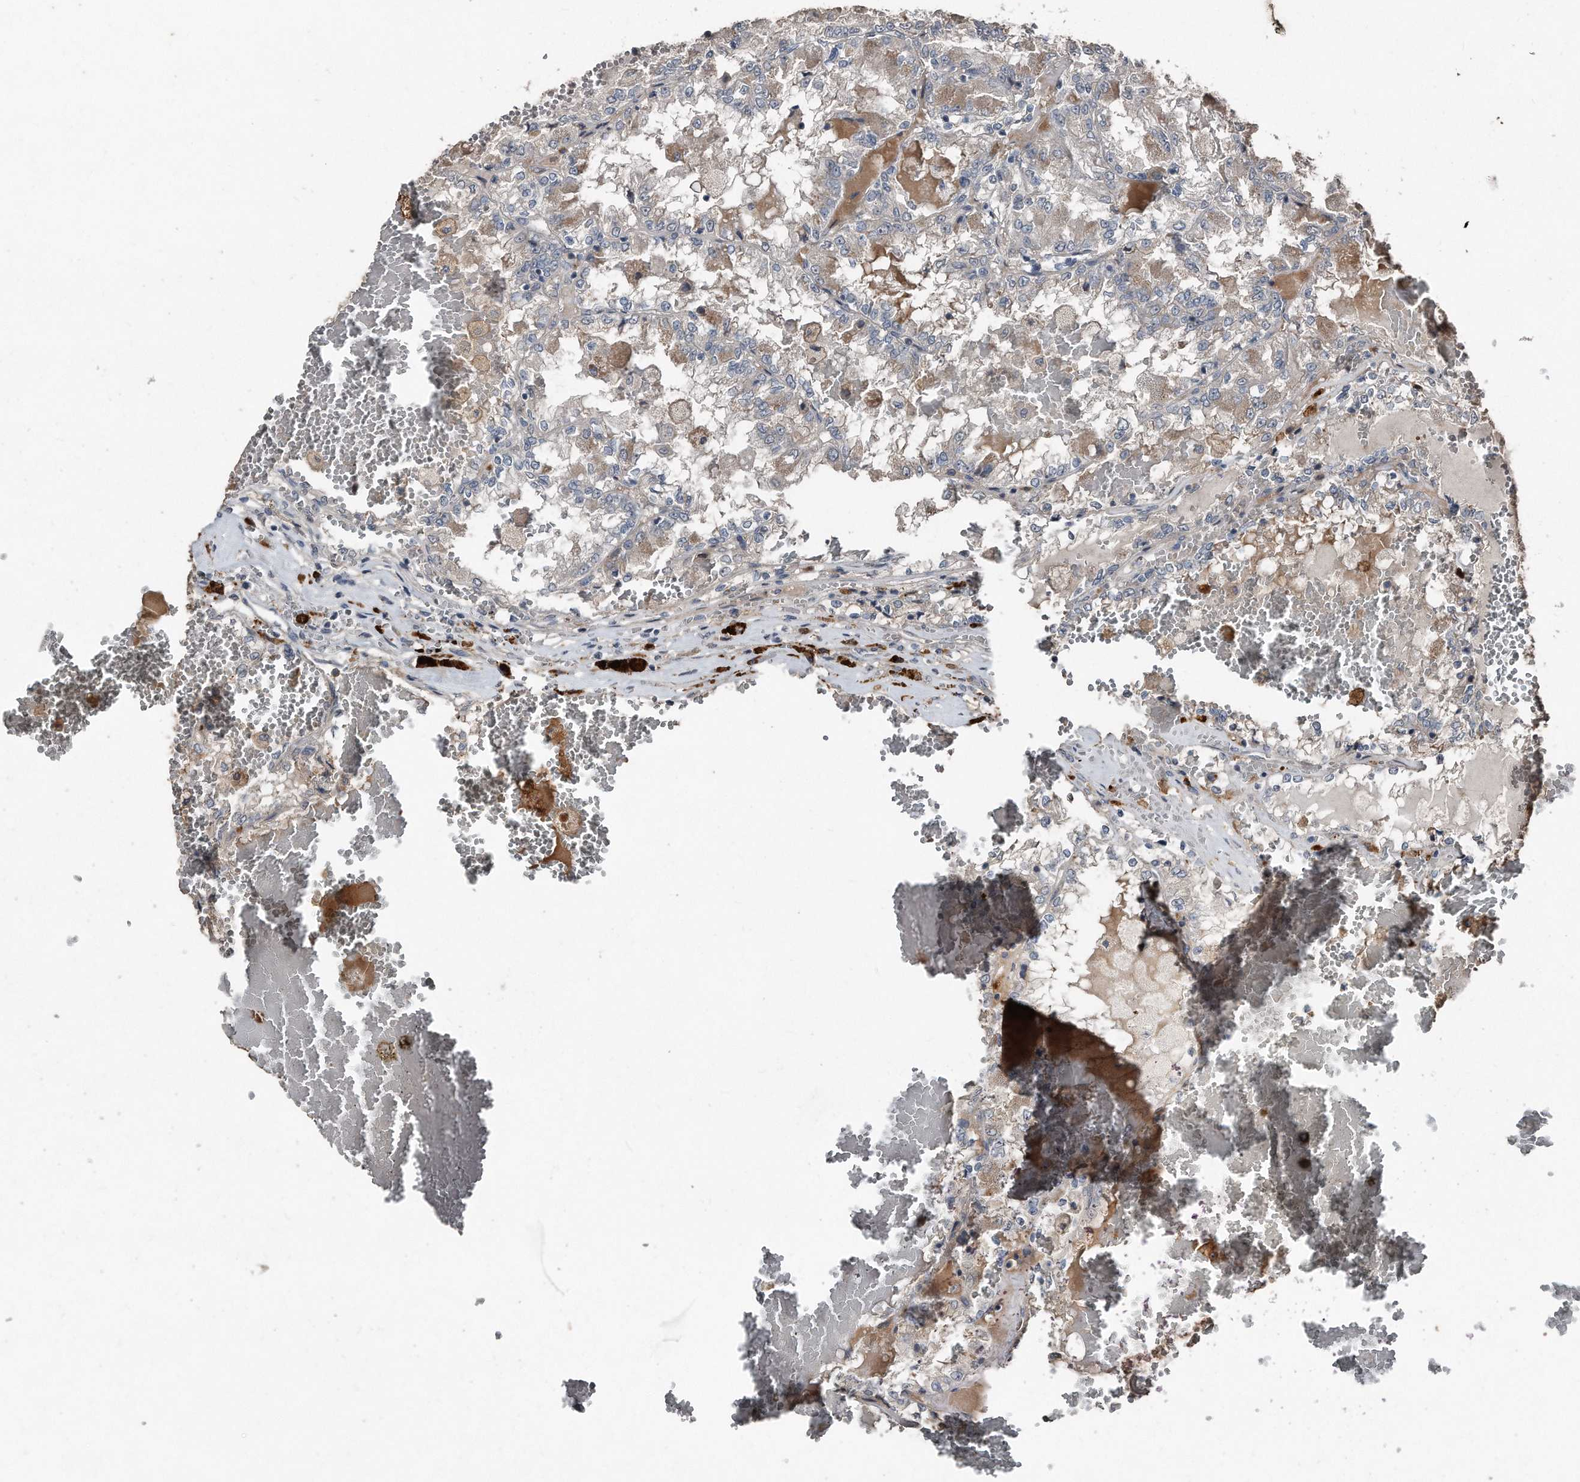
{"staining": {"intensity": "weak", "quantity": "<25%", "location": "cytoplasmic/membranous"}, "tissue": "renal cancer", "cell_type": "Tumor cells", "image_type": "cancer", "snomed": [{"axis": "morphology", "description": "Adenocarcinoma, NOS"}, {"axis": "topography", "description": "Kidney"}], "caption": "Protein analysis of renal cancer reveals no significant staining in tumor cells.", "gene": "ANKRD10", "patient": {"sex": "female", "age": 56}}